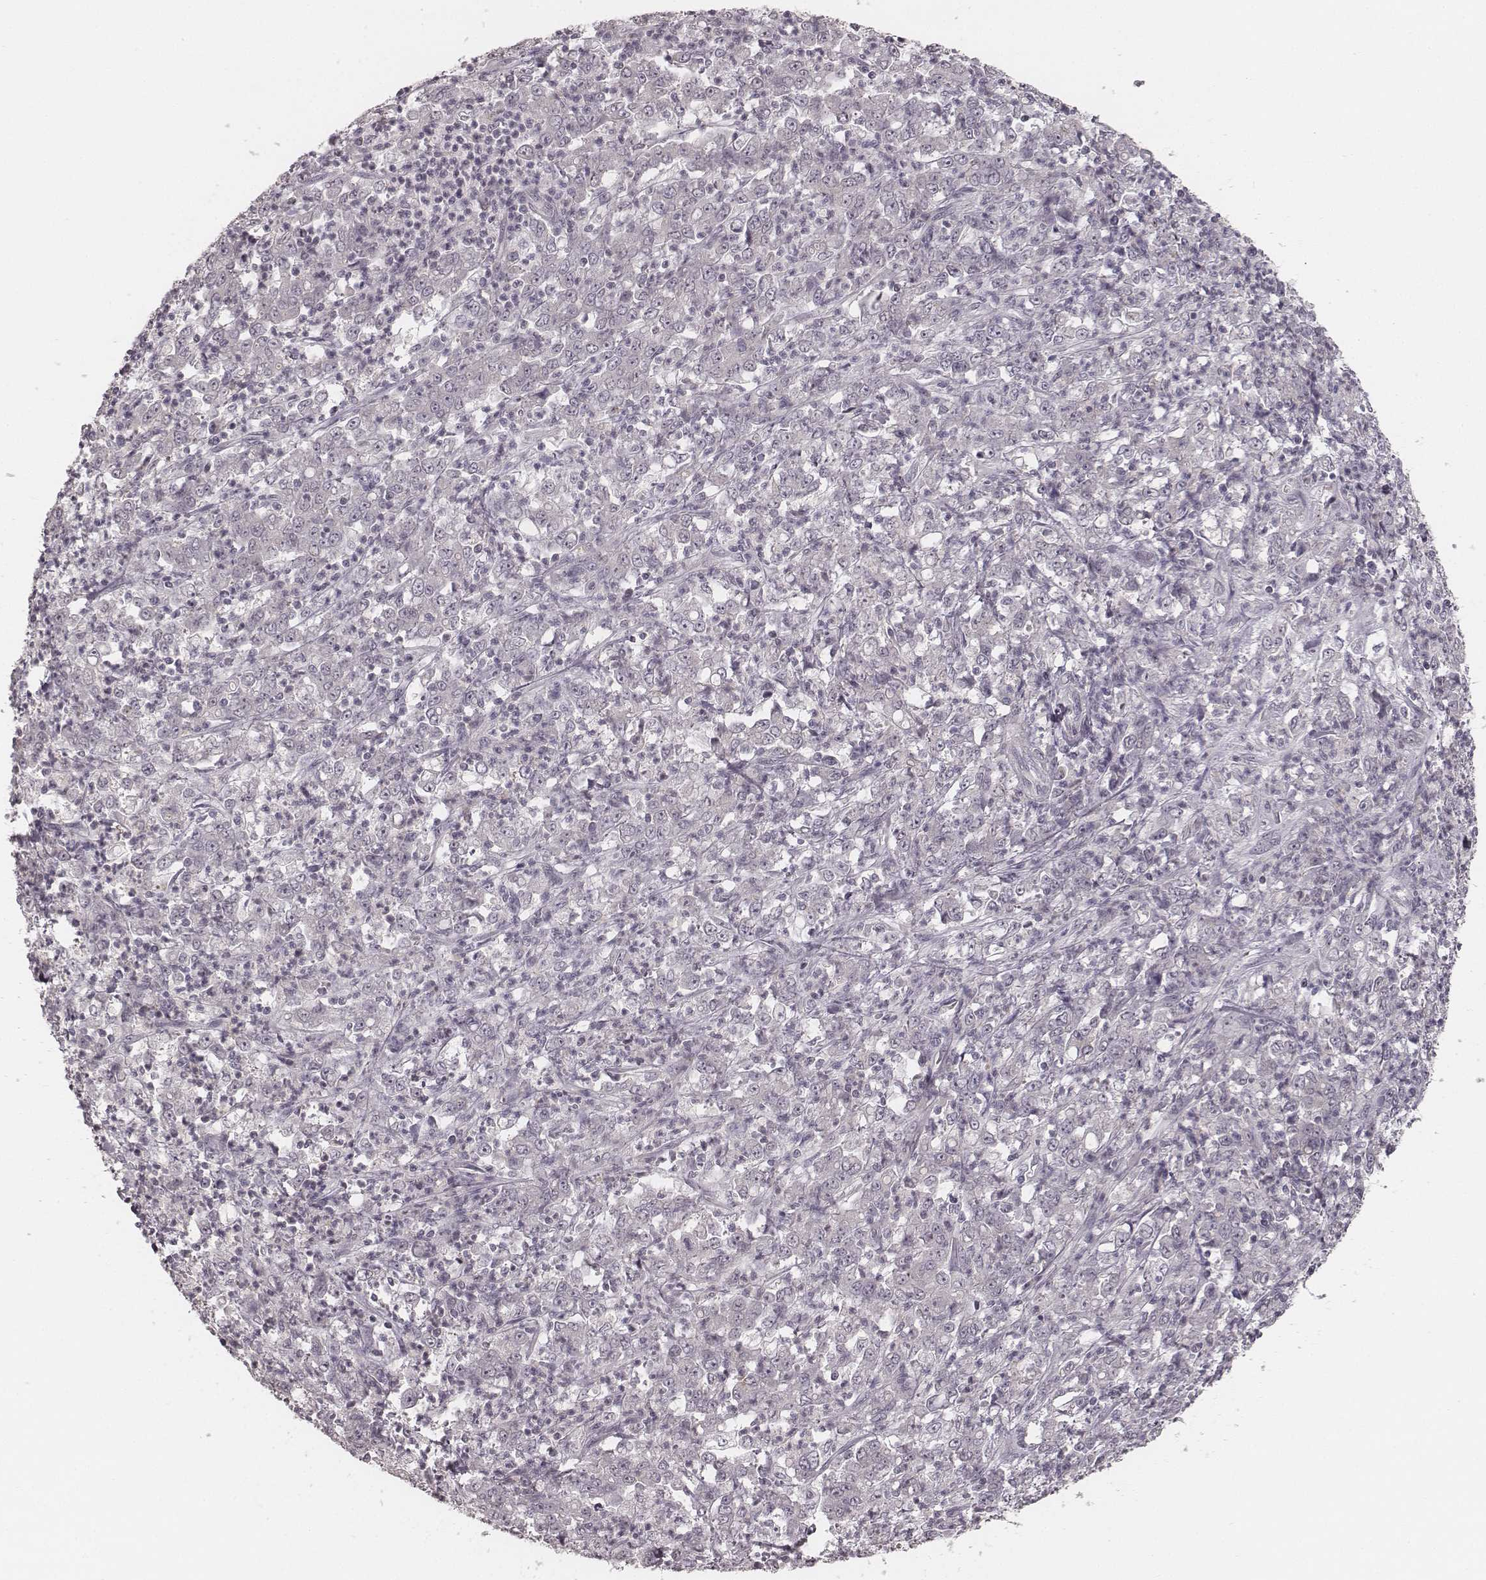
{"staining": {"intensity": "negative", "quantity": "none", "location": "none"}, "tissue": "stomach cancer", "cell_type": "Tumor cells", "image_type": "cancer", "snomed": [{"axis": "morphology", "description": "Adenocarcinoma, NOS"}, {"axis": "topography", "description": "Stomach, lower"}], "caption": "Protein analysis of stomach adenocarcinoma displays no significant positivity in tumor cells.", "gene": "ACACB", "patient": {"sex": "female", "age": 71}}